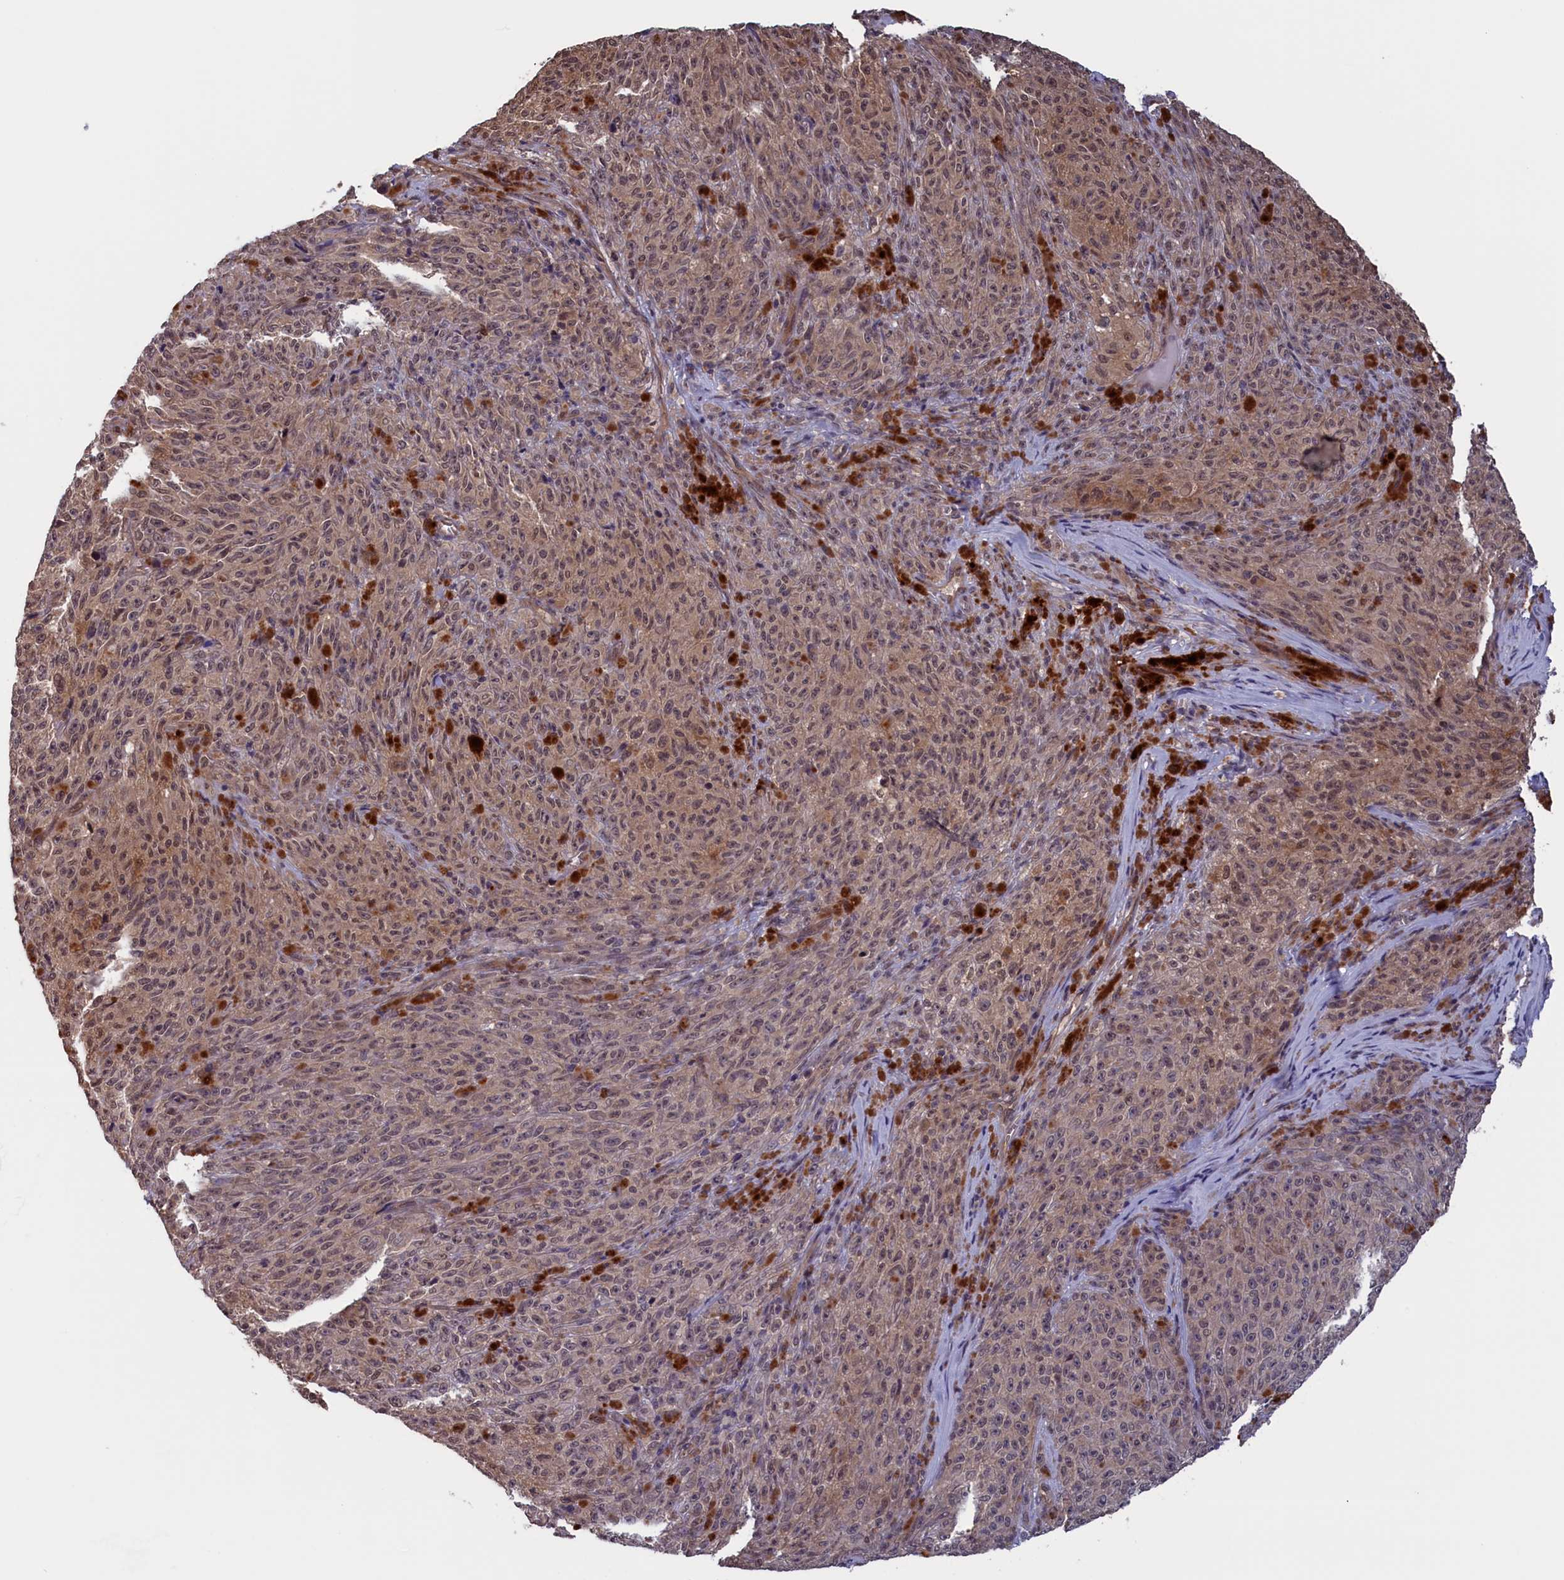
{"staining": {"intensity": "weak", "quantity": ">75%", "location": "cytoplasmic/membranous,nuclear"}, "tissue": "melanoma", "cell_type": "Tumor cells", "image_type": "cancer", "snomed": [{"axis": "morphology", "description": "Malignant melanoma, NOS"}, {"axis": "topography", "description": "Skin"}], "caption": "Immunohistochemistry (IHC) (DAB (3,3'-diaminobenzidine)) staining of human melanoma exhibits weak cytoplasmic/membranous and nuclear protein expression in about >75% of tumor cells.", "gene": "PLP2", "patient": {"sex": "female", "age": 82}}